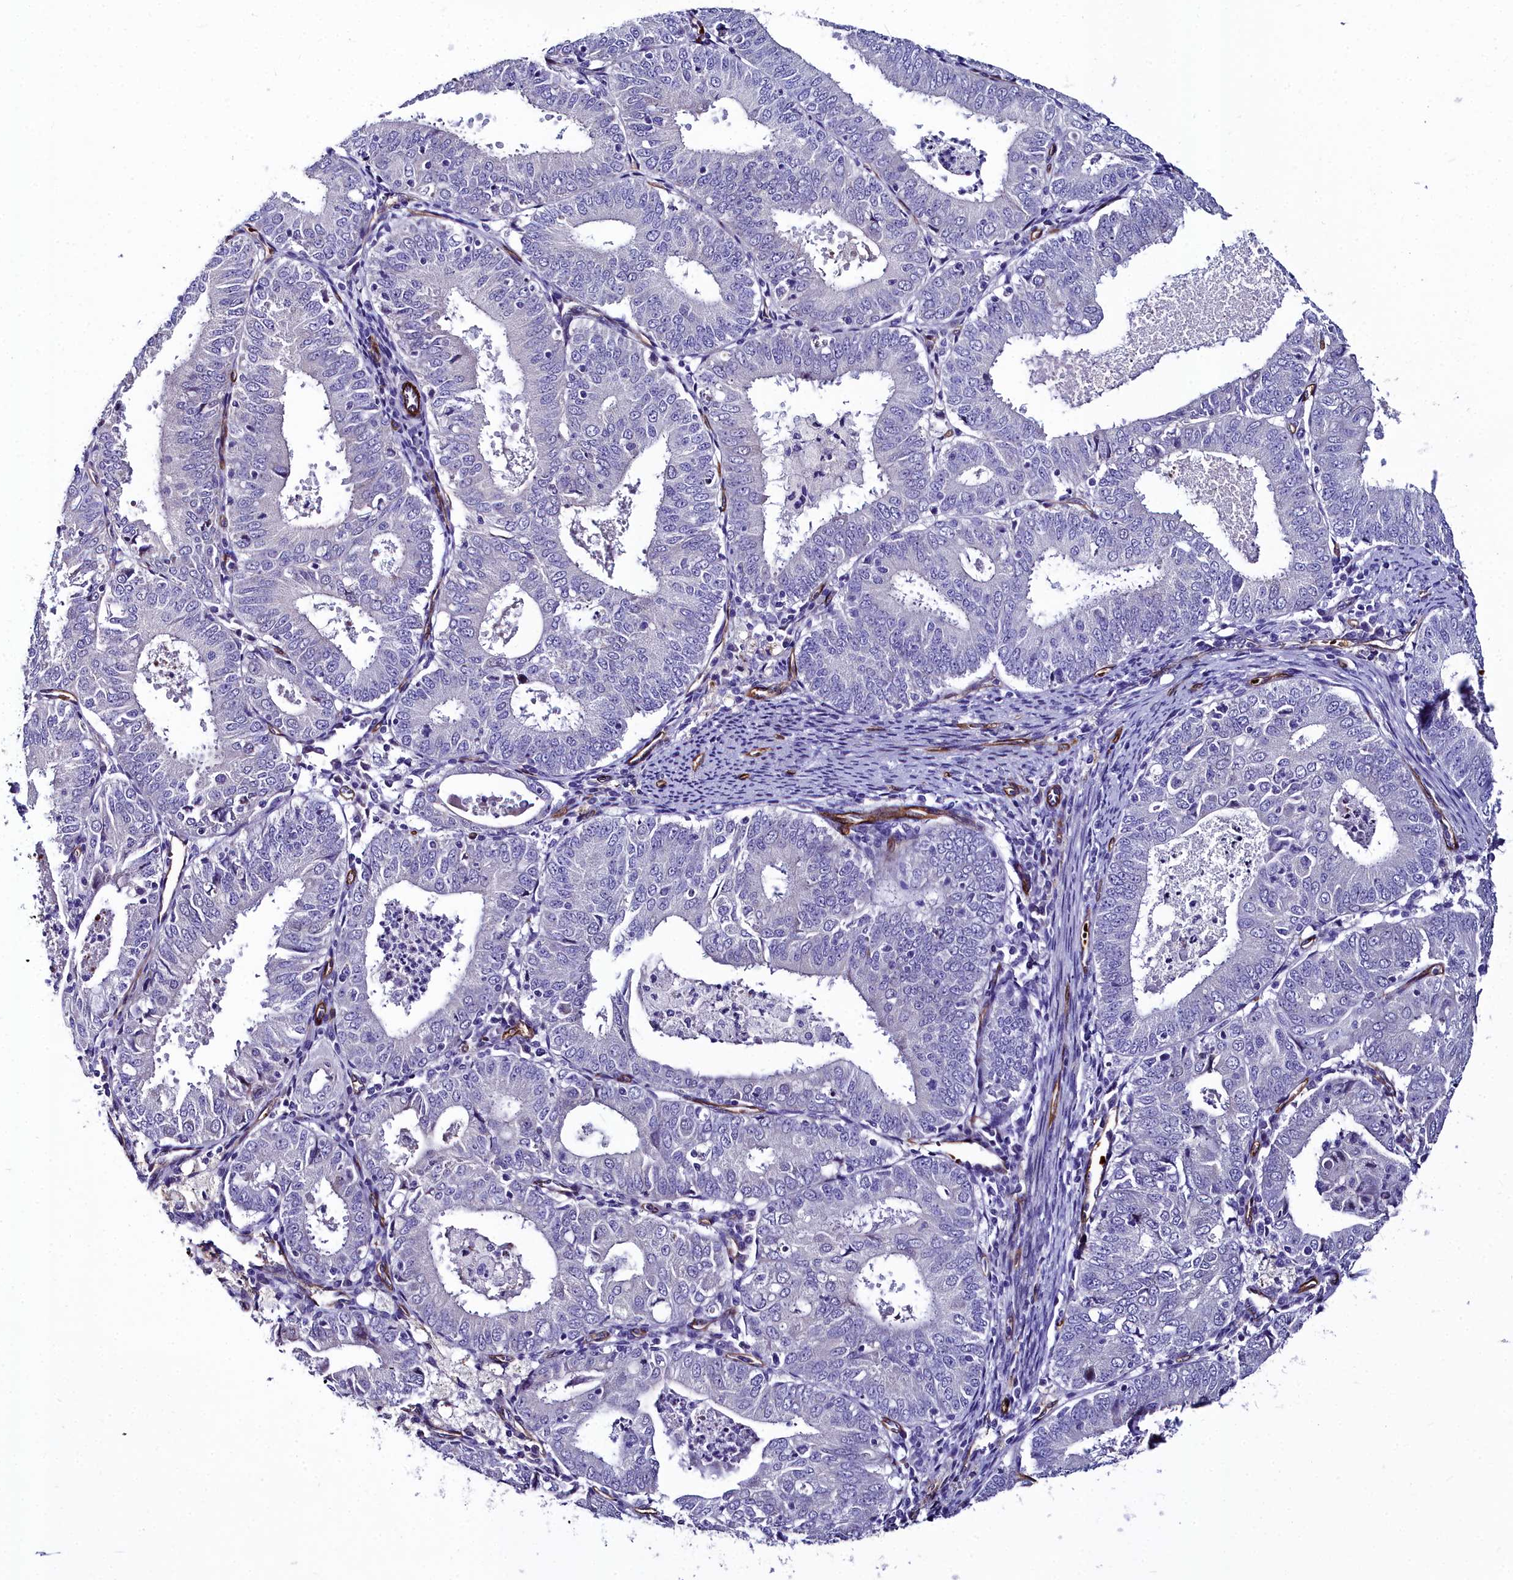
{"staining": {"intensity": "negative", "quantity": "none", "location": "none"}, "tissue": "endometrial cancer", "cell_type": "Tumor cells", "image_type": "cancer", "snomed": [{"axis": "morphology", "description": "Adenocarcinoma, NOS"}, {"axis": "topography", "description": "Endometrium"}], "caption": "Endometrial cancer (adenocarcinoma) was stained to show a protein in brown. There is no significant staining in tumor cells.", "gene": "CYP4F11", "patient": {"sex": "female", "age": 57}}